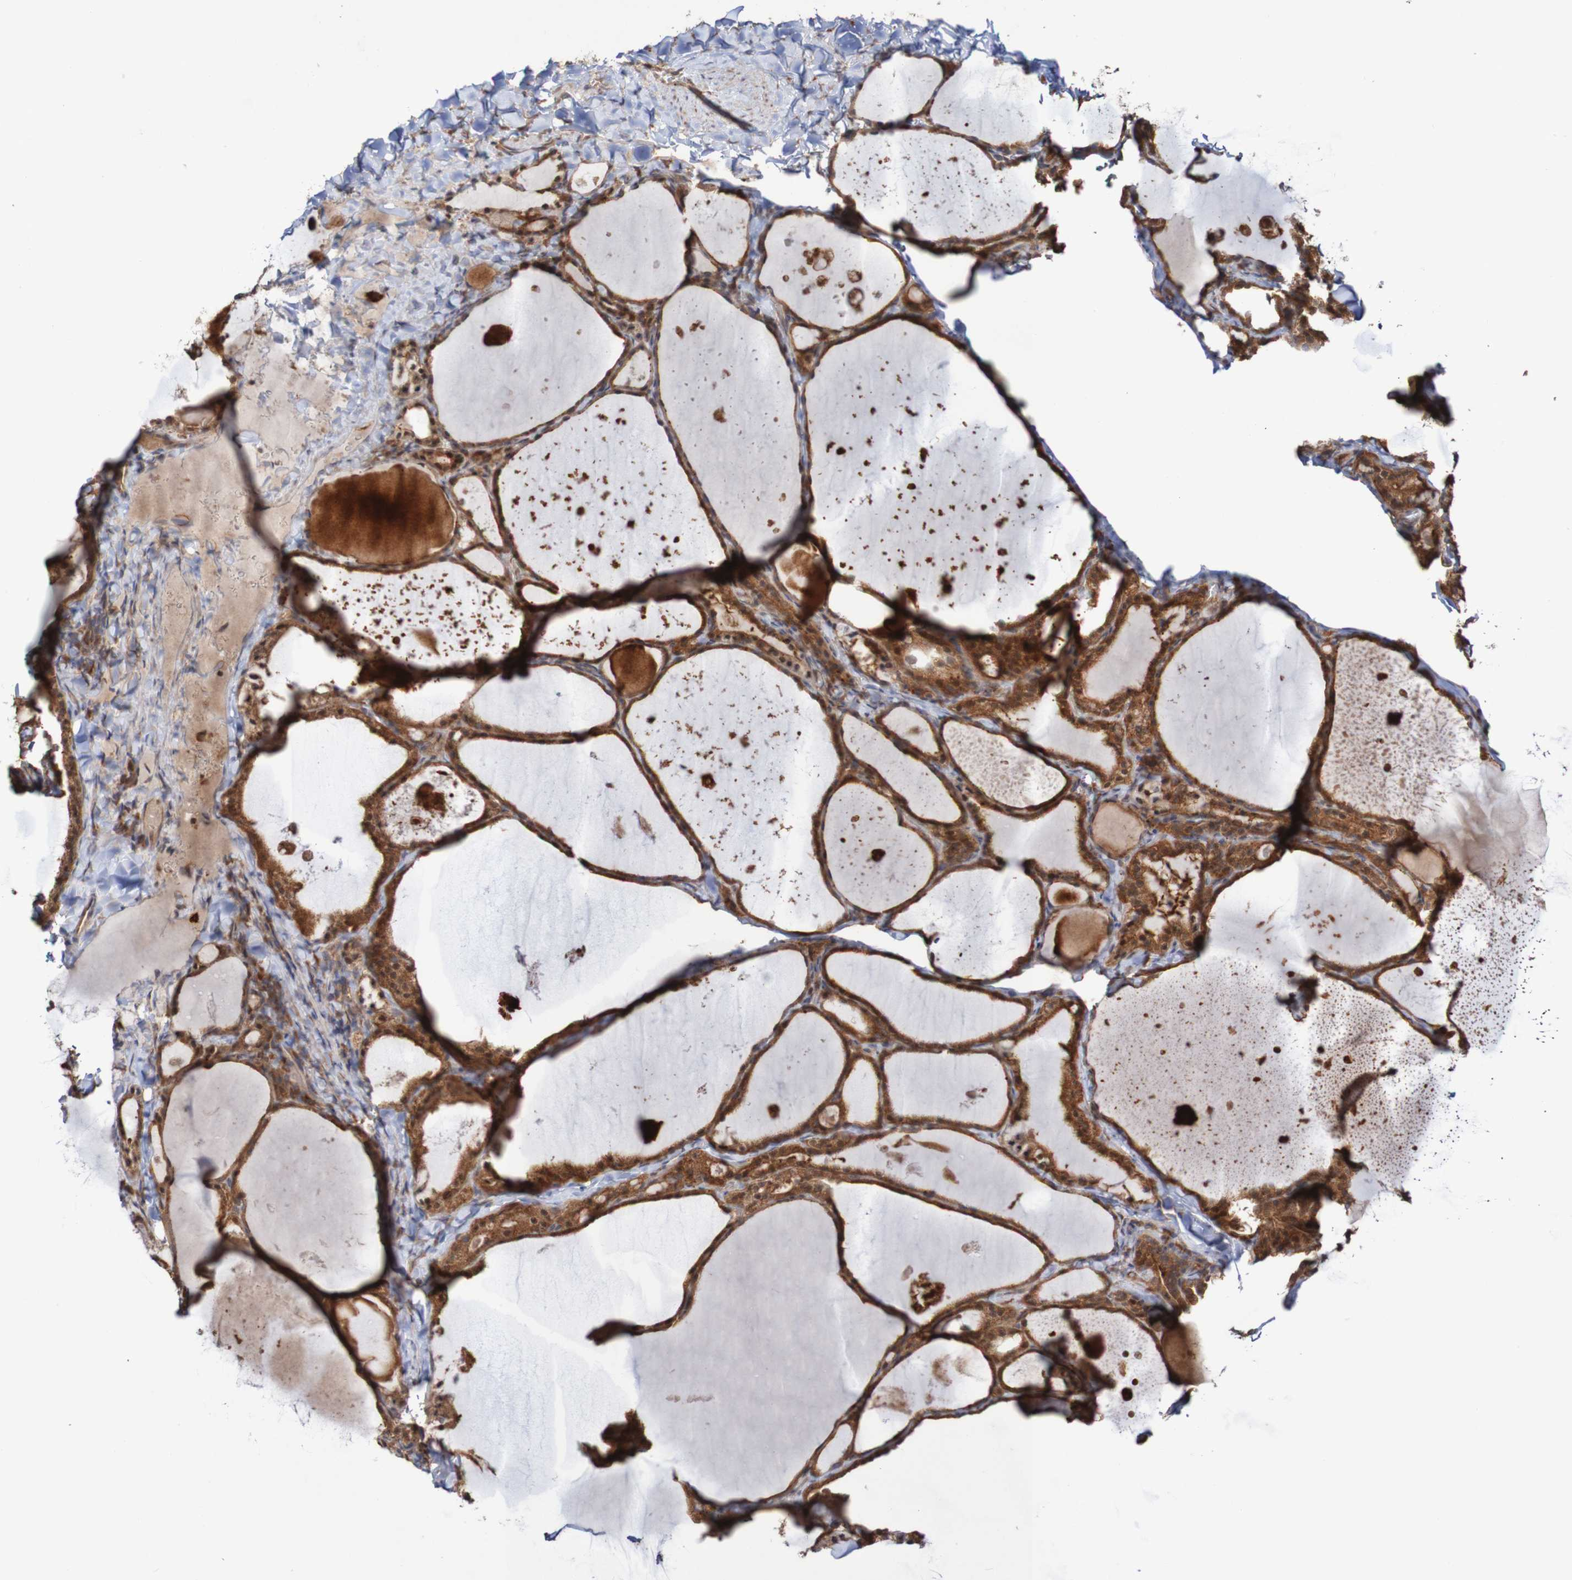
{"staining": {"intensity": "moderate", "quantity": ">75%", "location": "cytoplasmic/membranous,nuclear"}, "tissue": "thyroid cancer", "cell_type": "Tumor cells", "image_type": "cancer", "snomed": [{"axis": "morphology", "description": "Papillary adenocarcinoma, NOS"}, {"axis": "topography", "description": "Thyroid gland"}], "caption": "Thyroid papillary adenocarcinoma was stained to show a protein in brown. There is medium levels of moderate cytoplasmic/membranous and nuclear staining in about >75% of tumor cells.", "gene": "PHPT1", "patient": {"sex": "female", "age": 42}}